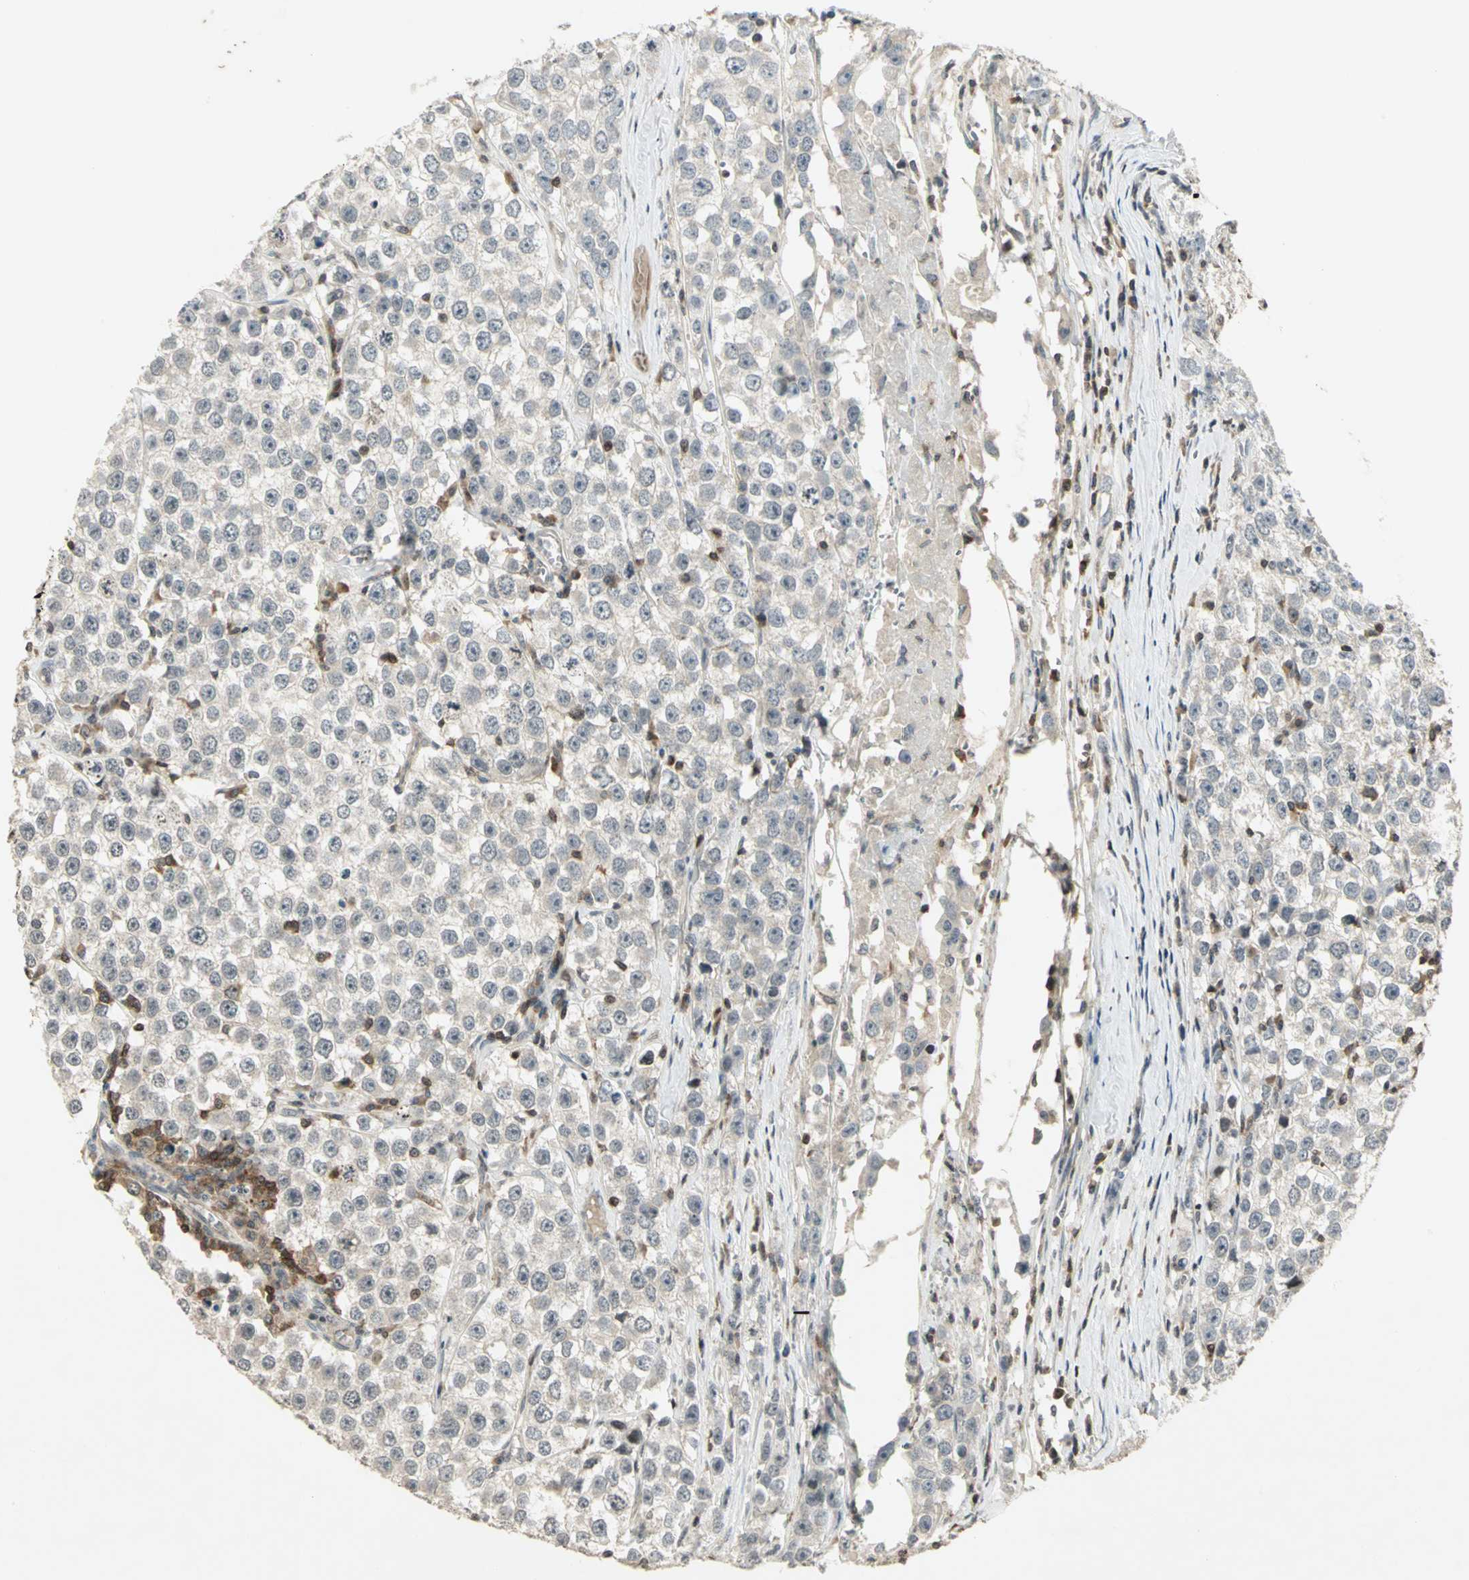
{"staining": {"intensity": "negative", "quantity": "none", "location": "none"}, "tissue": "testis cancer", "cell_type": "Tumor cells", "image_type": "cancer", "snomed": [{"axis": "morphology", "description": "Seminoma, NOS"}, {"axis": "morphology", "description": "Carcinoma, Embryonal, NOS"}, {"axis": "topography", "description": "Testis"}], "caption": "IHC histopathology image of testis embryonal carcinoma stained for a protein (brown), which demonstrates no expression in tumor cells.", "gene": "IL16", "patient": {"sex": "male", "age": 52}}